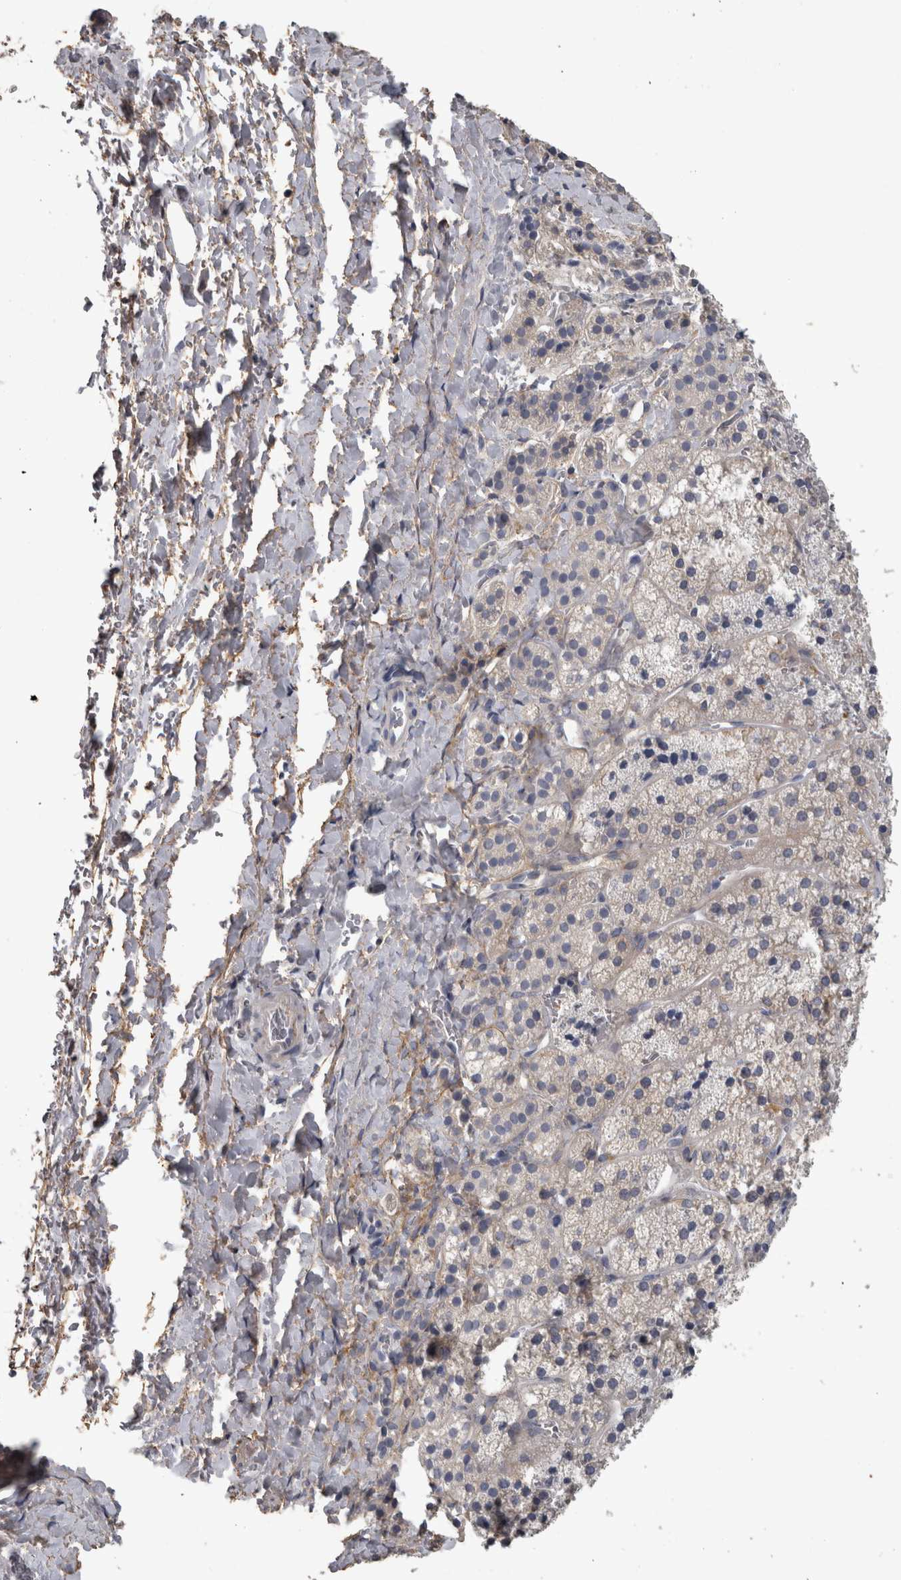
{"staining": {"intensity": "negative", "quantity": "none", "location": "none"}, "tissue": "adrenal gland", "cell_type": "Glandular cells", "image_type": "normal", "snomed": [{"axis": "morphology", "description": "Normal tissue, NOS"}, {"axis": "topography", "description": "Adrenal gland"}], "caption": "High power microscopy photomicrograph of an immunohistochemistry histopathology image of benign adrenal gland, revealing no significant positivity in glandular cells. (Brightfield microscopy of DAB immunohistochemistry at high magnification).", "gene": "EFEMP2", "patient": {"sex": "female", "age": 44}}